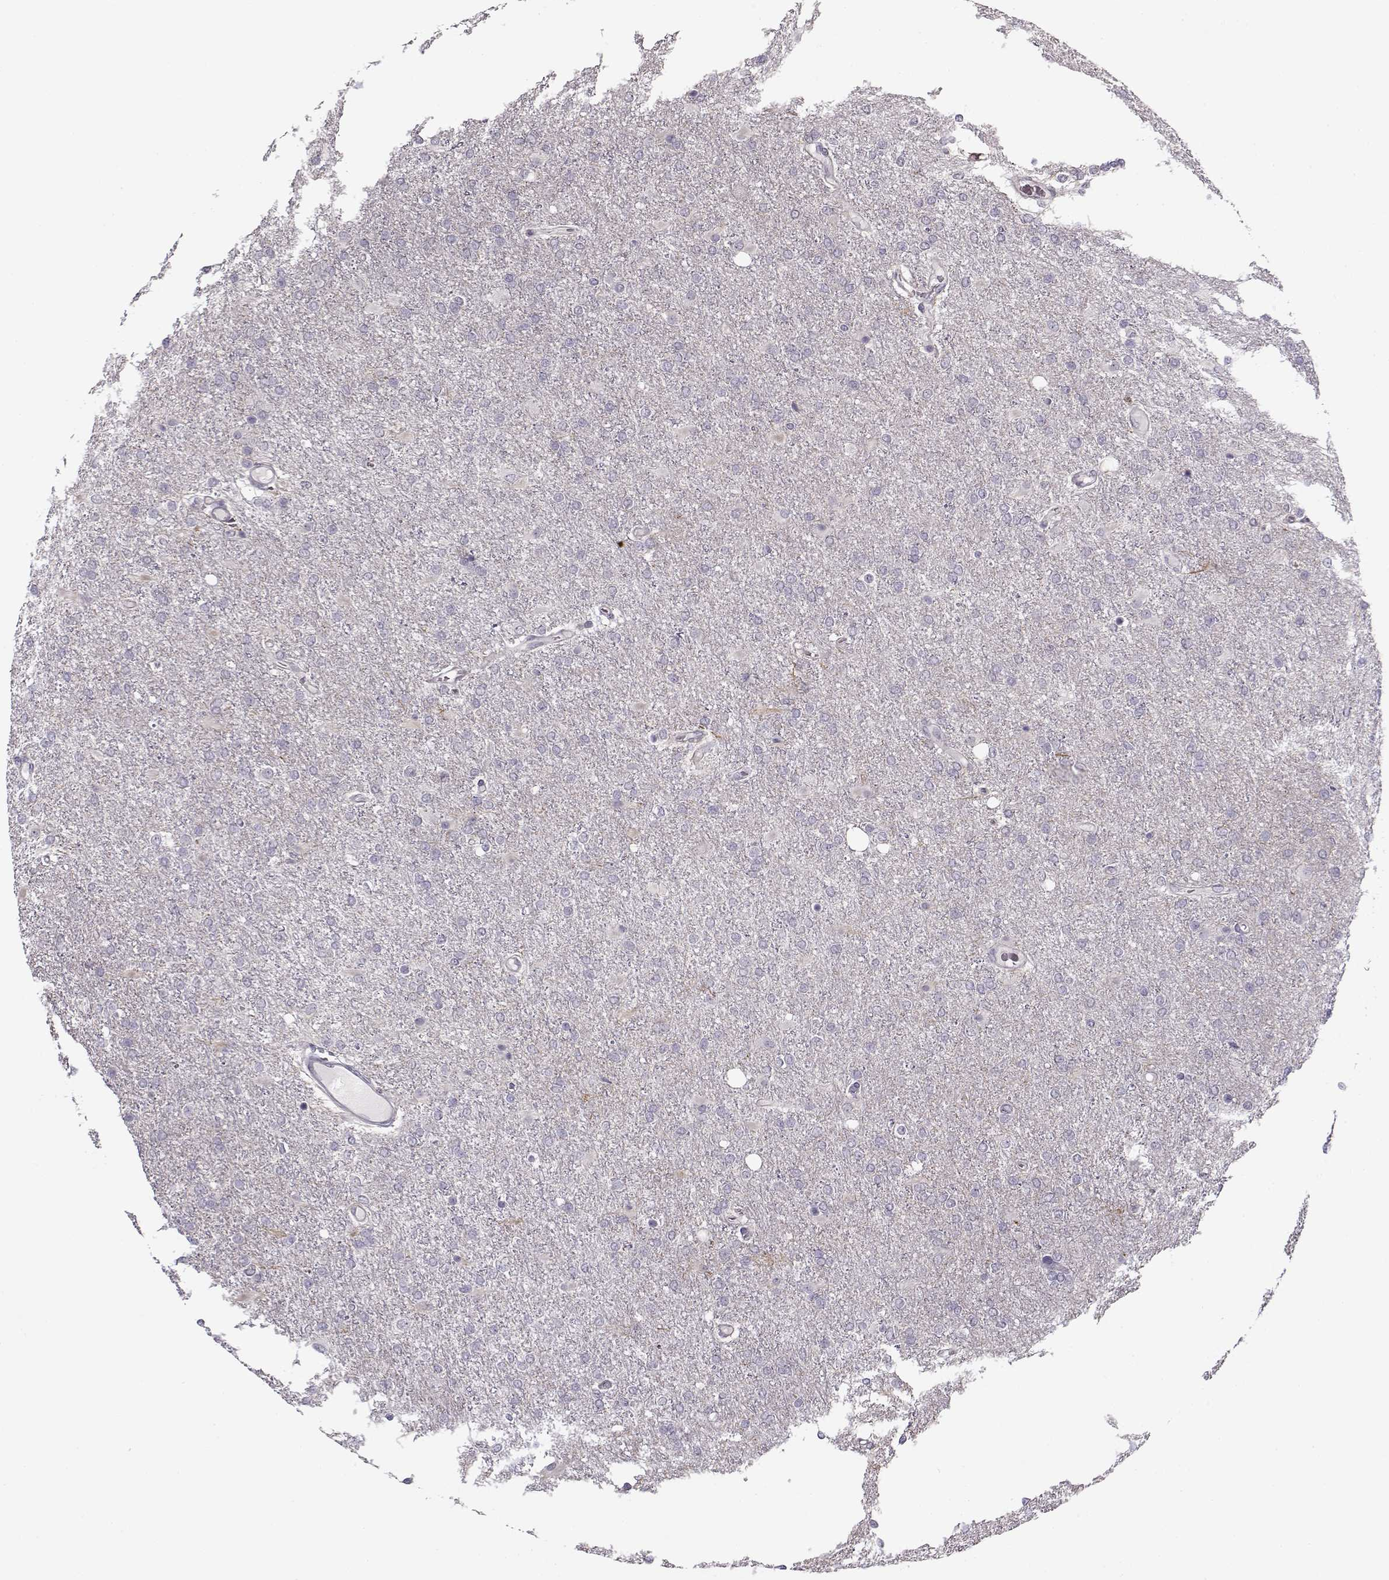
{"staining": {"intensity": "negative", "quantity": "none", "location": "none"}, "tissue": "glioma", "cell_type": "Tumor cells", "image_type": "cancer", "snomed": [{"axis": "morphology", "description": "Glioma, malignant, High grade"}, {"axis": "topography", "description": "Cerebral cortex"}], "caption": "IHC micrograph of human glioma stained for a protein (brown), which shows no staining in tumor cells.", "gene": "PNMT", "patient": {"sex": "male", "age": 70}}